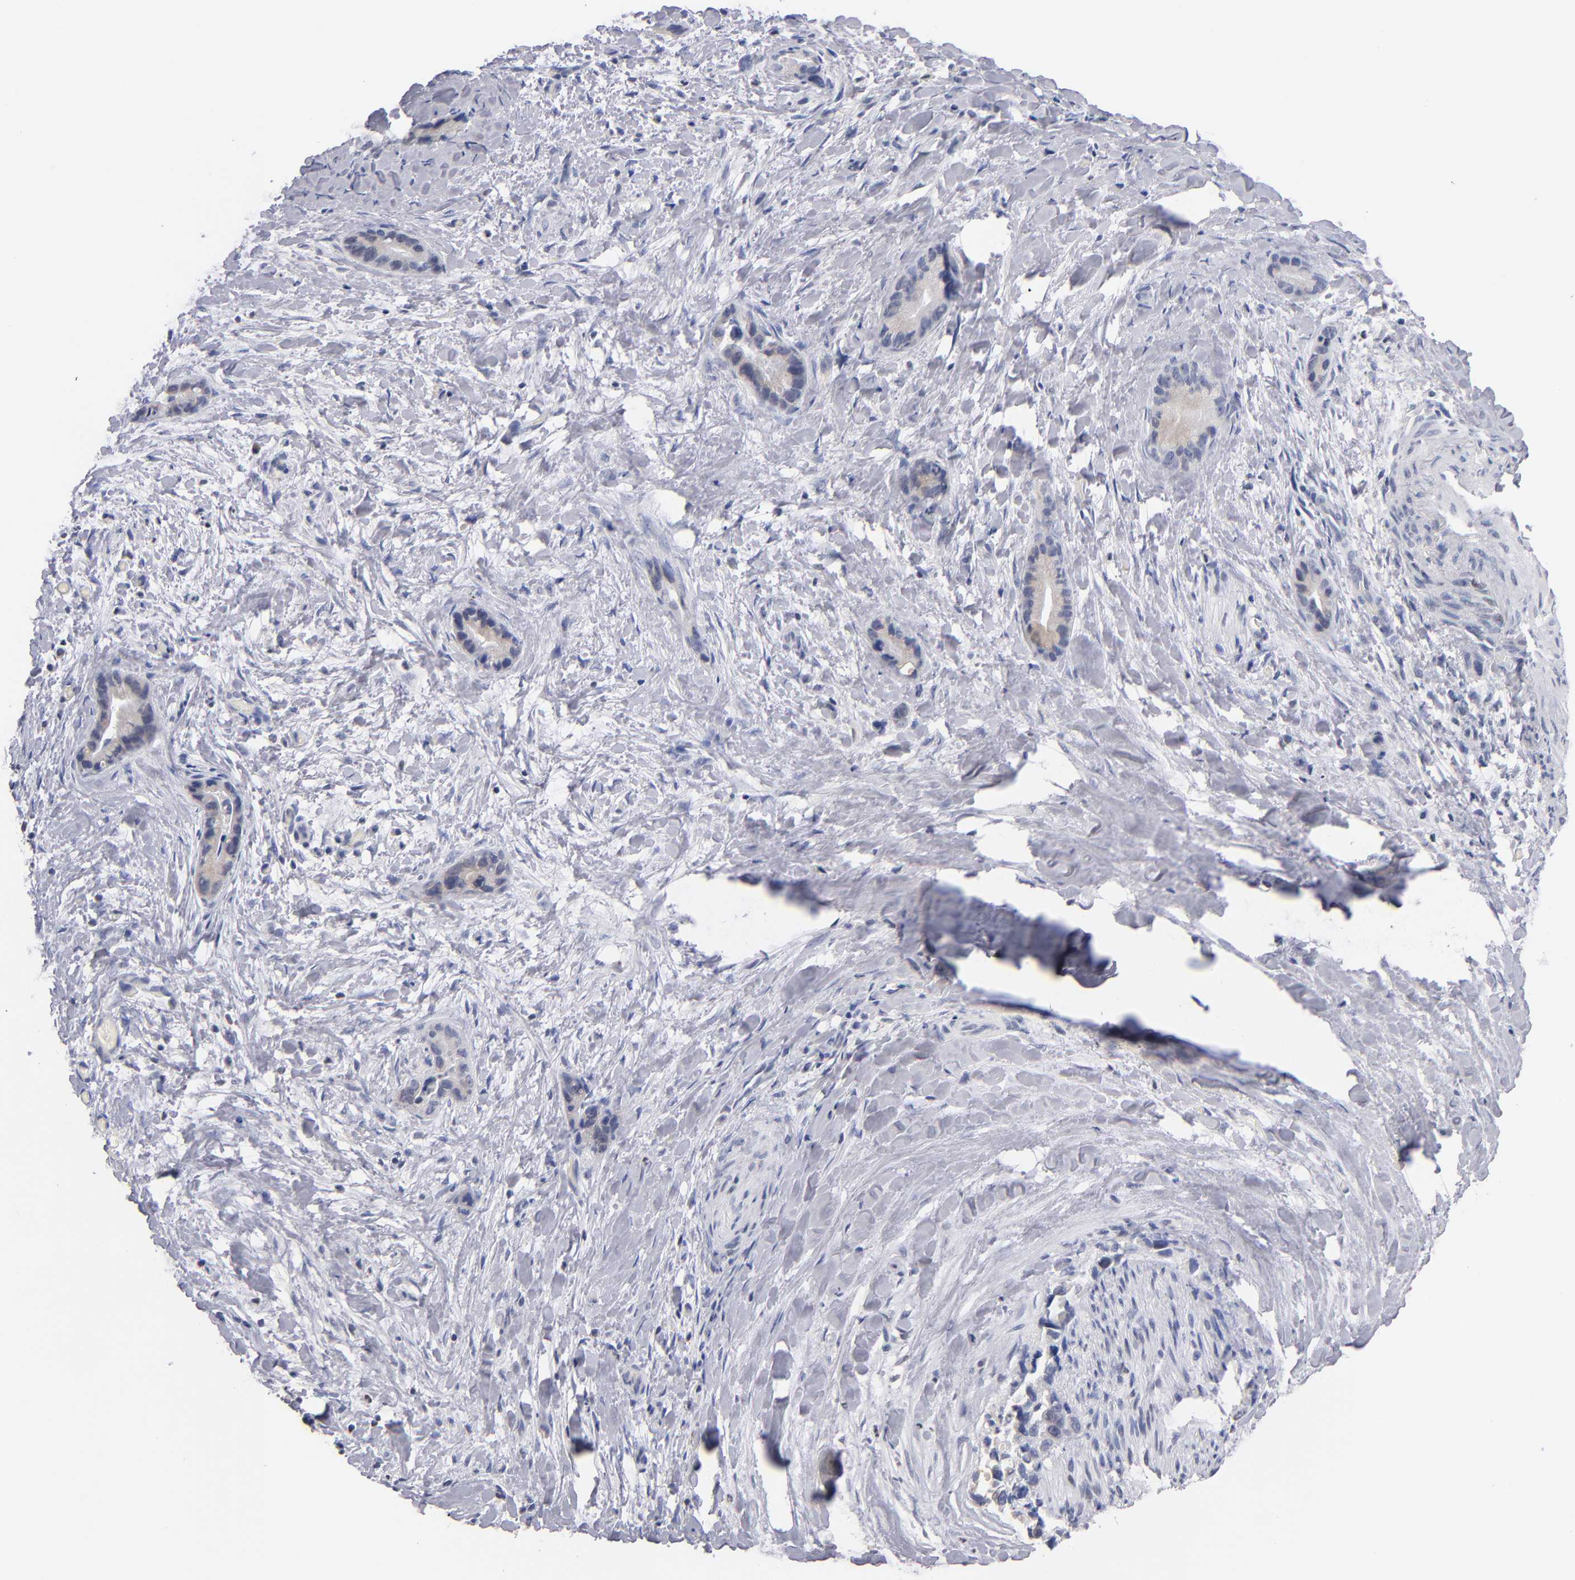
{"staining": {"intensity": "weak", "quantity": ">75%", "location": "cytoplasmic/membranous"}, "tissue": "liver cancer", "cell_type": "Tumor cells", "image_type": "cancer", "snomed": [{"axis": "morphology", "description": "Cholangiocarcinoma"}, {"axis": "topography", "description": "Liver"}], "caption": "Human cholangiocarcinoma (liver) stained with a protein marker reveals weak staining in tumor cells.", "gene": "ODF2", "patient": {"sex": "female", "age": 55}}